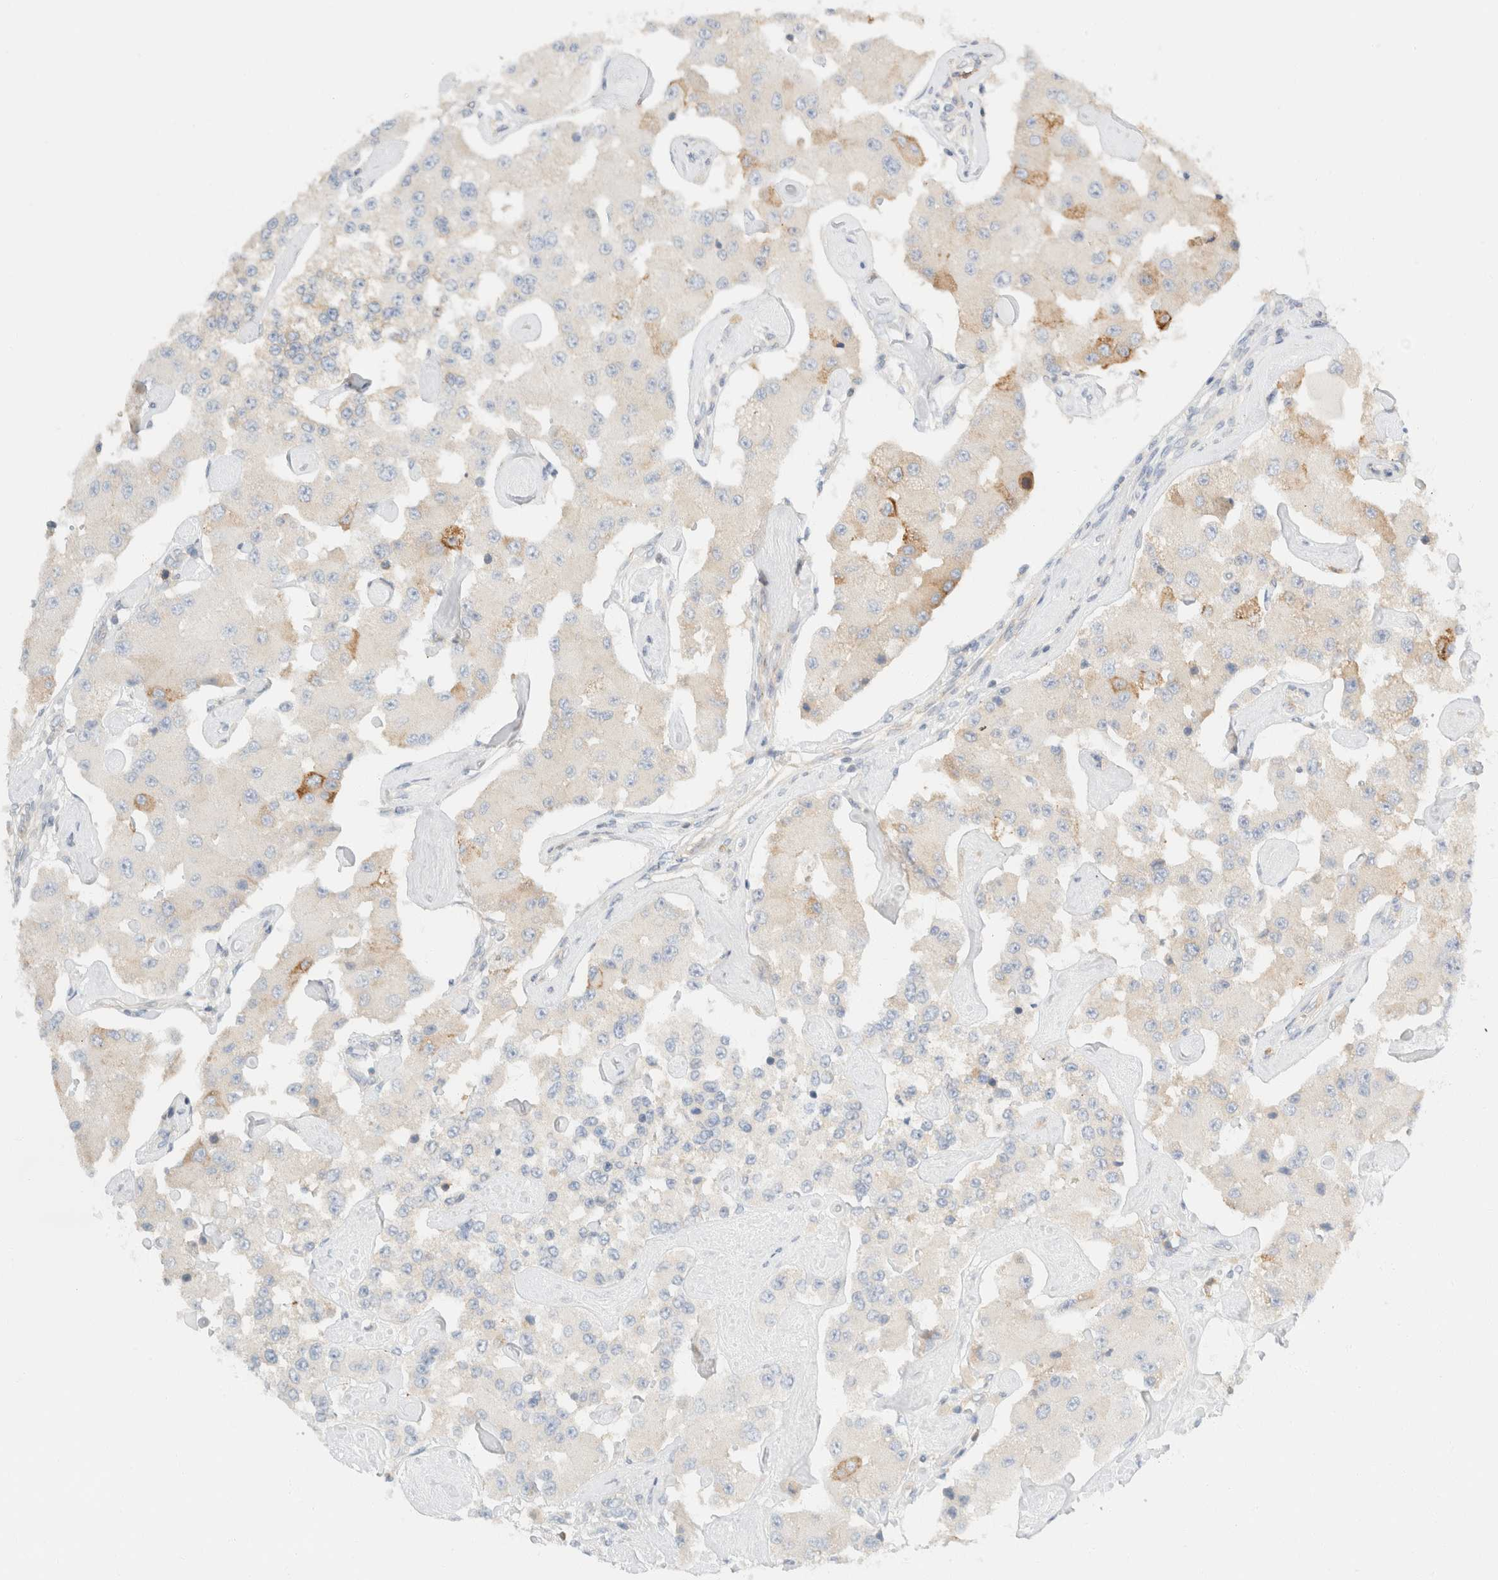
{"staining": {"intensity": "weak", "quantity": "<25%", "location": "cytoplasmic/membranous"}, "tissue": "carcinoid", "cell_type": "Tumor cells", "image_type": "cancer", "snomed": [{"axis": "morphology", "description": "Carcinoid, malignant, NOS"}, {"axis": "topography", "description": "Pancreas"}], "caption": "DAB (3,3'-diaminobenzidine) immunohistochemical staining of human carcinoid shows no significant expression in tumor cells. Brightfield microscopy of IHC stained with DAB (3,3'-diaminobenzidine) (brown) and hematoxylin (blue), captured at high magnification.", "gene": "SH3GLB2", "patient": {"sex": "male", "age": 41}}